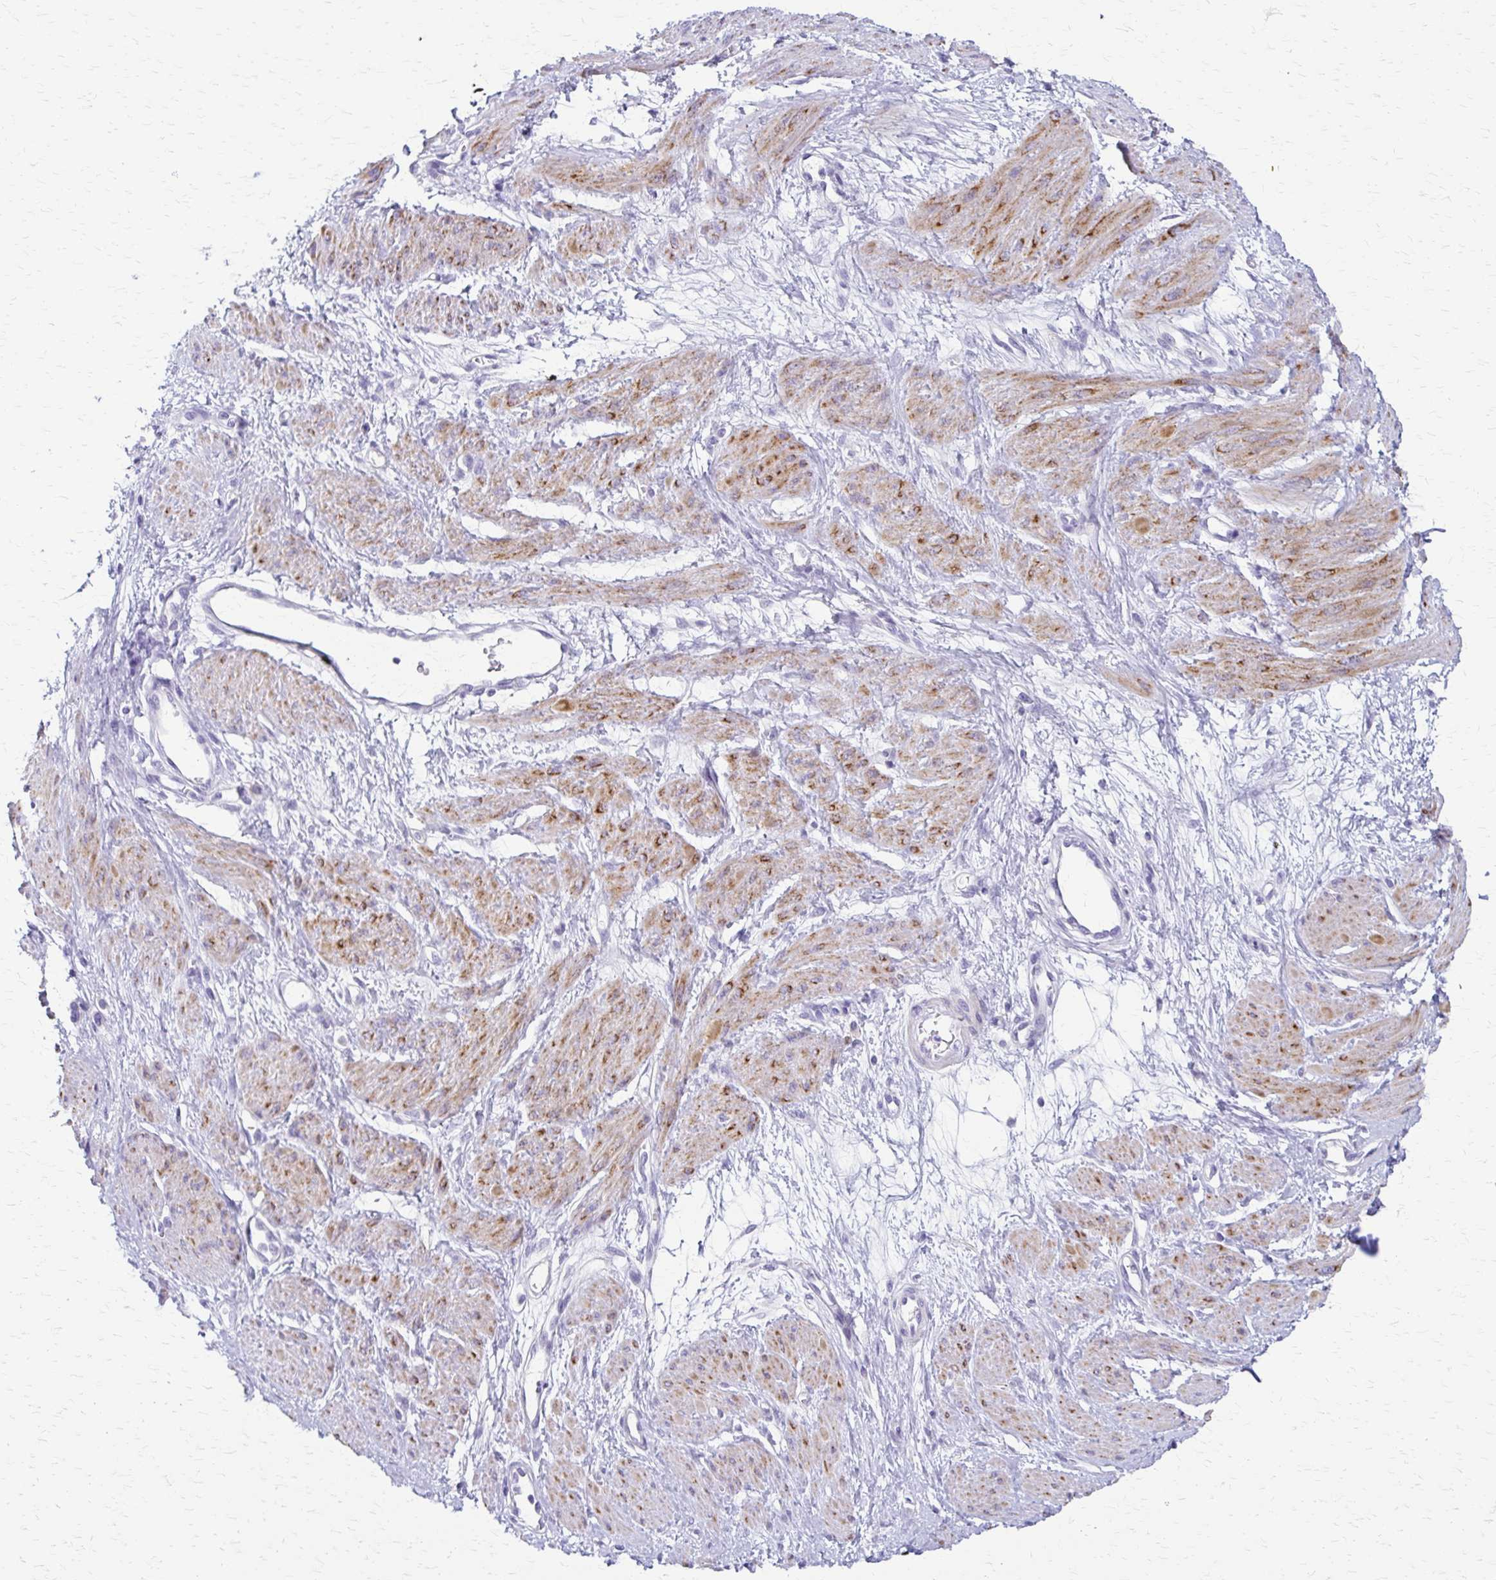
{"staining": {"intensity": "moderate", "quantity": "25%-75%", "location": "cytoplasmic/membranous"}, "tissue": "smooth muscle", "cell_type": "Smooth muscle cells", "image_type": "normal", "snomed": [{"axis": "morphology", "description": "Normal tissue, NOS"}, {"axis": "topography", "description": "Smooth muscle"}, {"axis": "topography", "description": "Uterus"}], "caption": "Immunohistochemical staining of normal human smooth muscle demonstrates moderate cytoplasmic/membranous protein positivity in about 25%-75% of smooth muscle cells. (Brightfield microscopy of DAB IHC at high magnification).", "gene": "ZSCAN5B", "patient": {"sex": "female", "age": 39}}